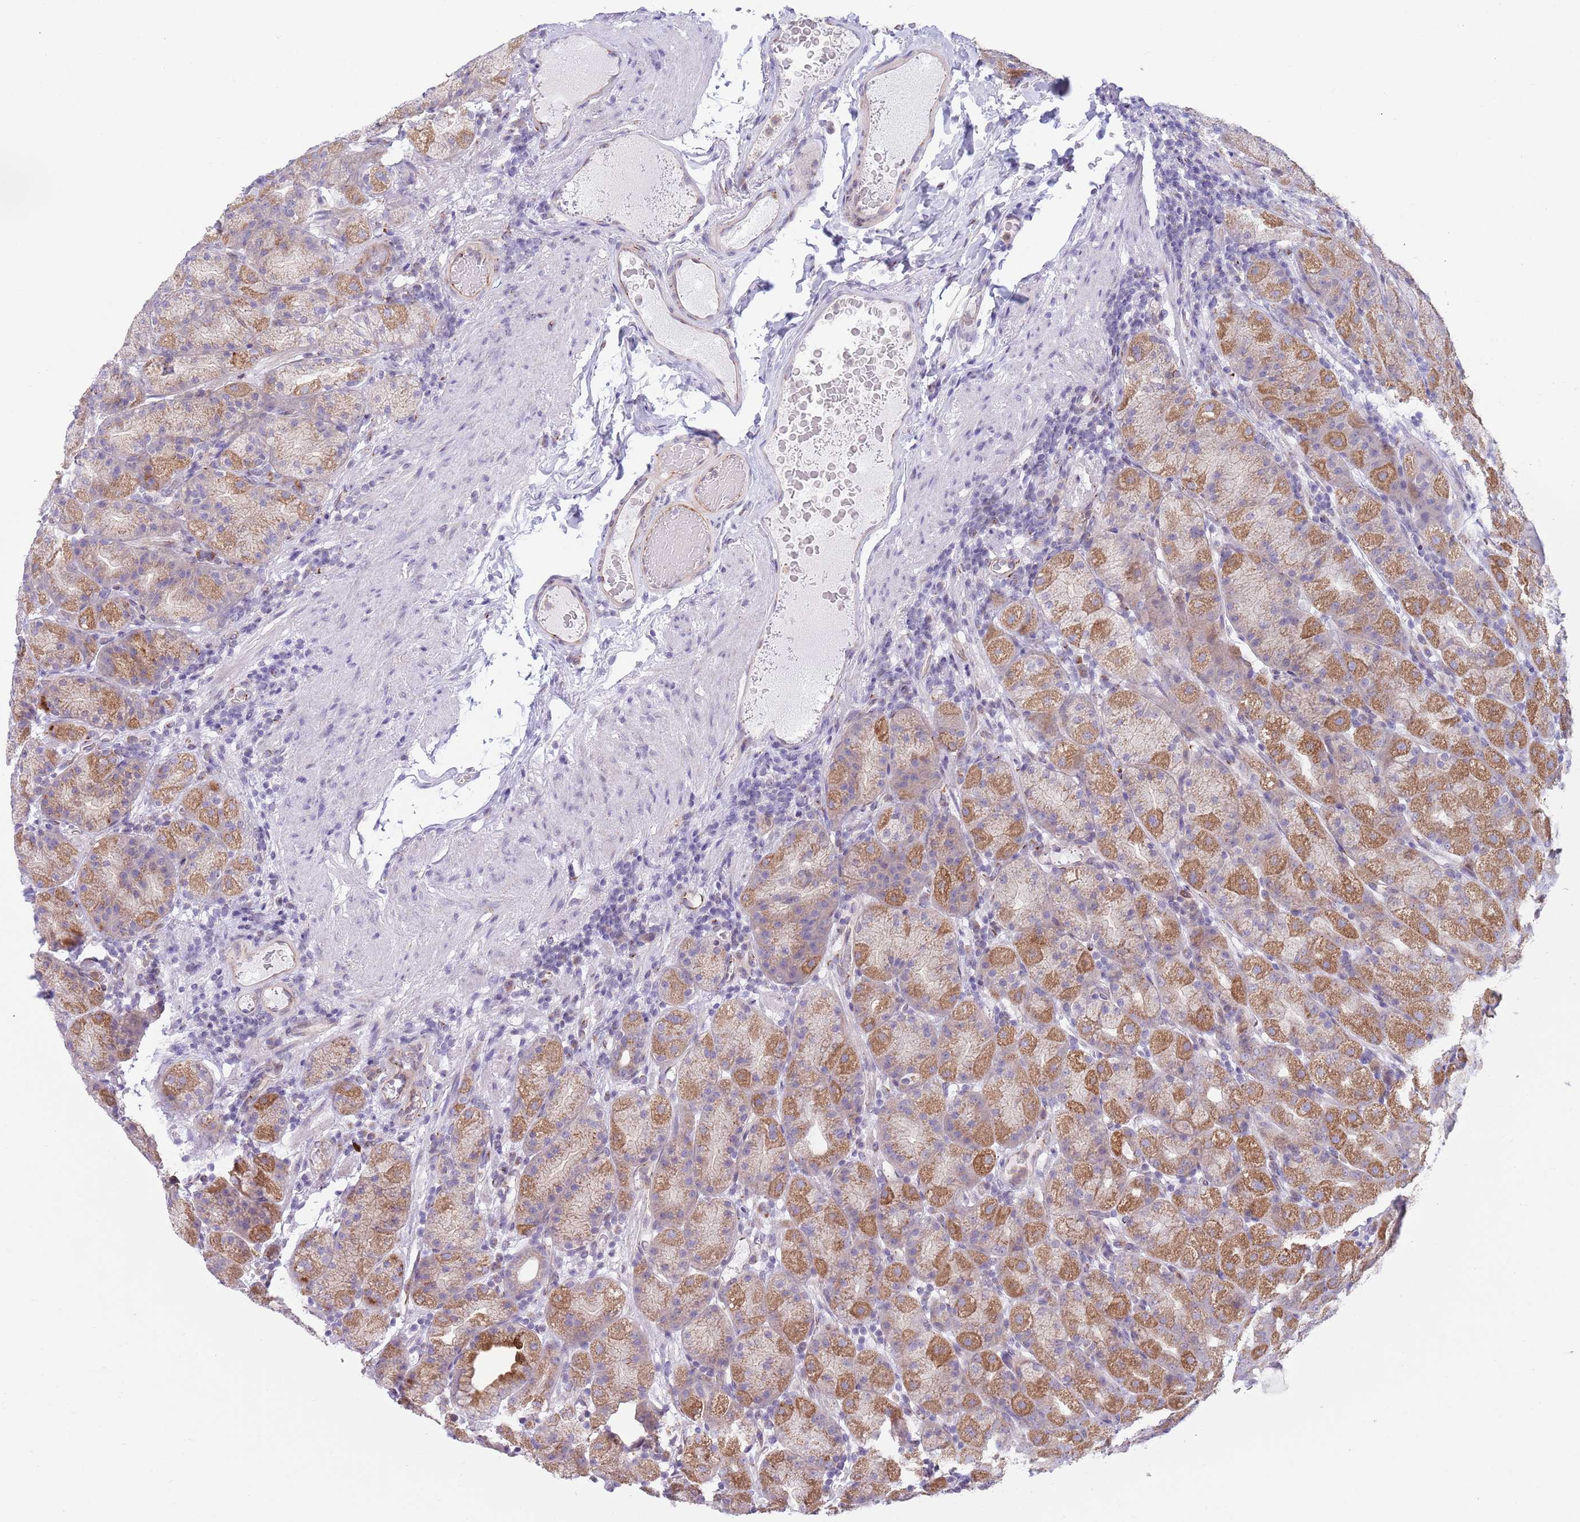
{"staining": {"intensity": "moderate", "quantity": "25%-75%", "location": "cytoplasmic/membranous"}, "tissue": "stomach", "cell_type": "Glandular cells", "image_type": "normal", "snomed": [{"axis": "morphology", "description": "Normal tissue, NOS"}, {"axis": "topography", "description": "Stomach, upper"}, {"axis": "topography", "description": "Stomach"}], "caption": "The histopathology image shows immunohistochemical staining of normal stomach. There is moderate cytoplasmic/membranous staining is present in about 25%-75% of glandular cells.", "gene": "C20orf96", "patient": {"sex": "male", "age": 68}}